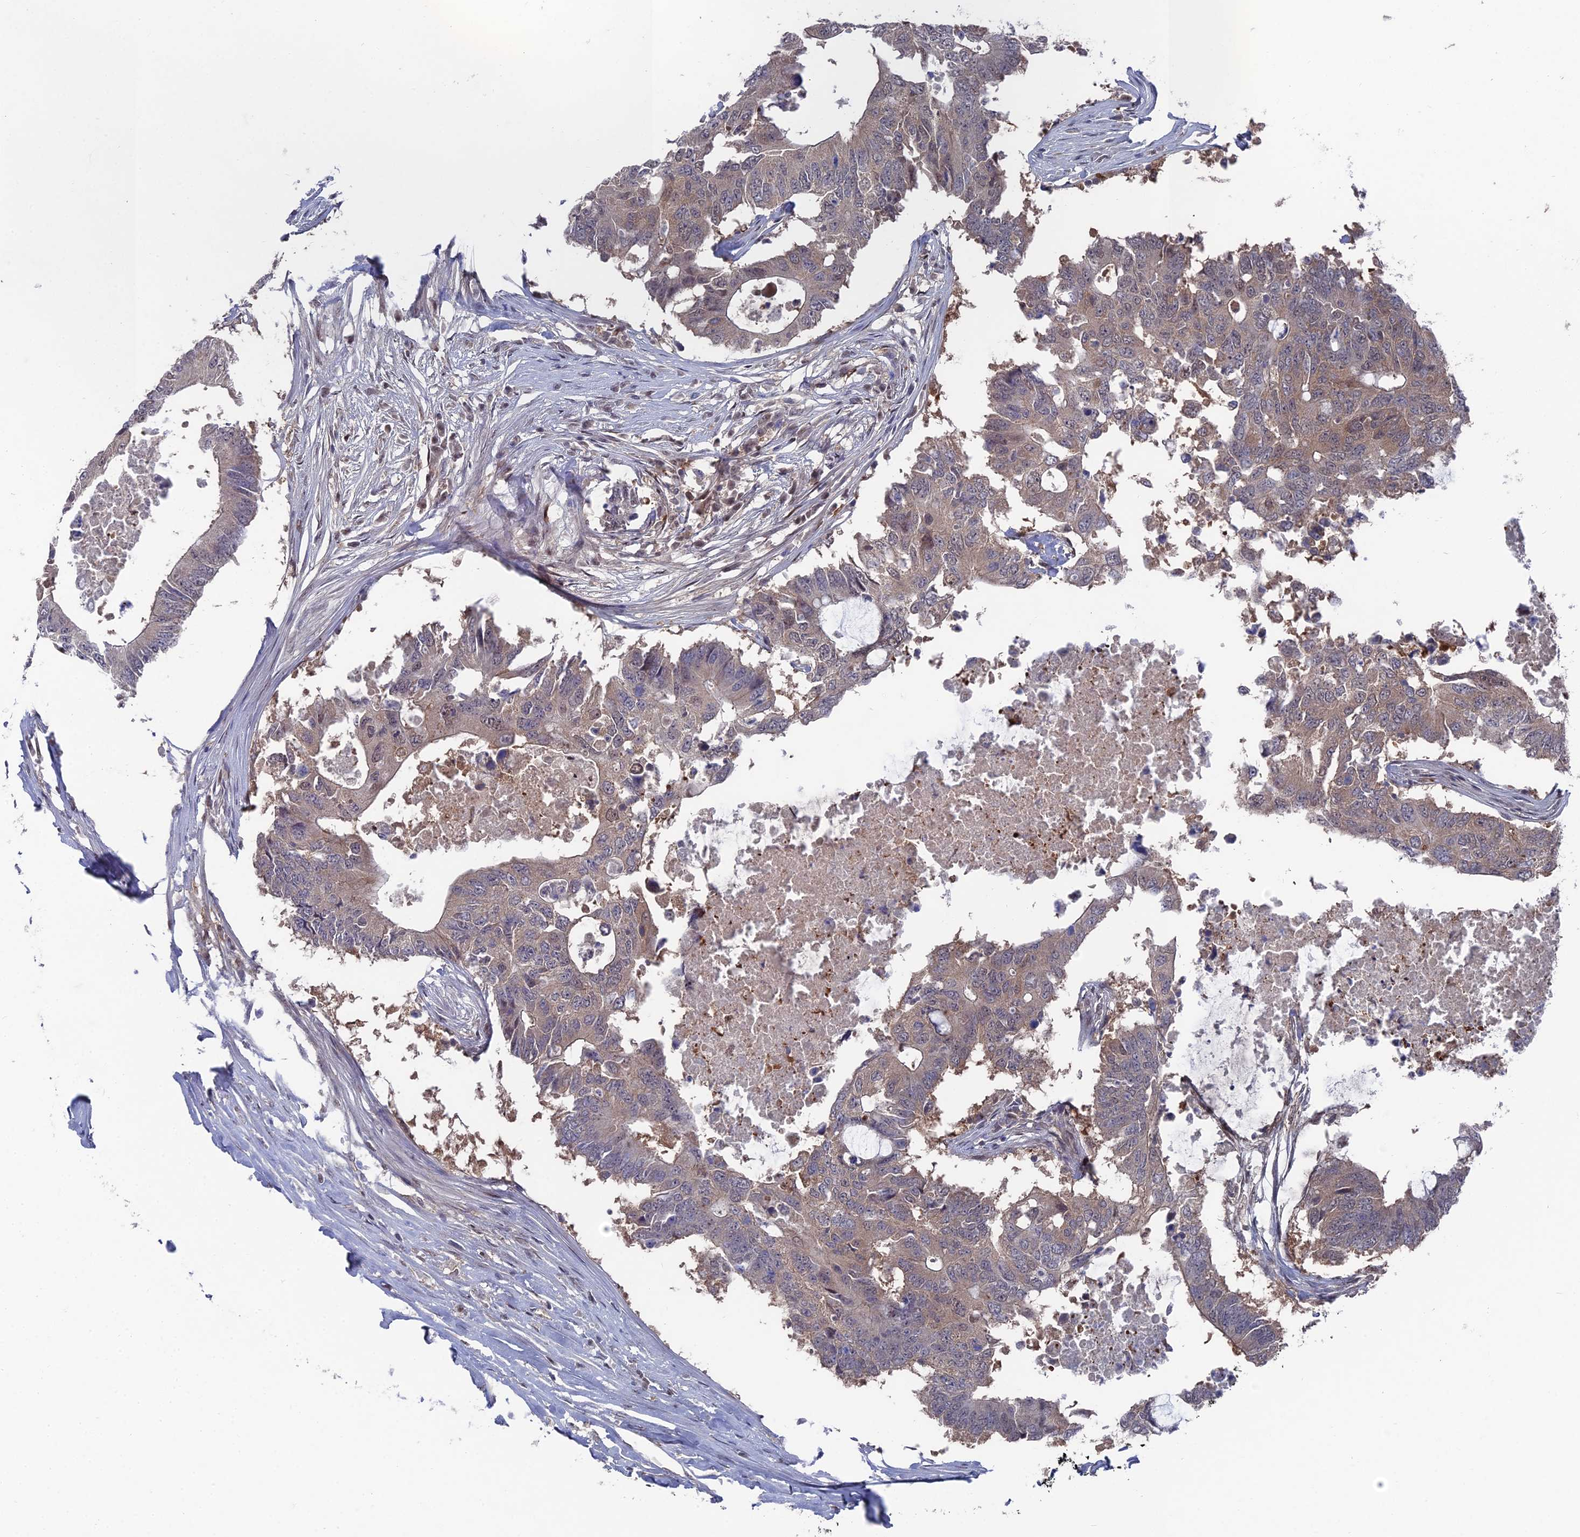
{"staining": {"intensity": "weak", "quantity": "25%-75%", "location": "cytoplasmic/membranous"}, "tissue": "colorectal cancer", "cell_type": "Tumor cells", "image_type": "cancer", "snomed": [{"axis": "morphology", "description": "Adenocarcinoma, NOS"}, {"axis": "topography", "description": "Colon"}], "caption": "Brown immunohistochemical staining in colorectal cancer (adenocarcinoma) displays weak cytoplasmic/membranous positivity in approximately 25%-75% of tumor cells. The staining was performed using DAB to visualize the protein expression in brown, while the nuclei were stained in blue with hematoxylin (Magnification: 20x).", "gene": "UNC5D", "patient": {"sex": "male", "age": 71}}